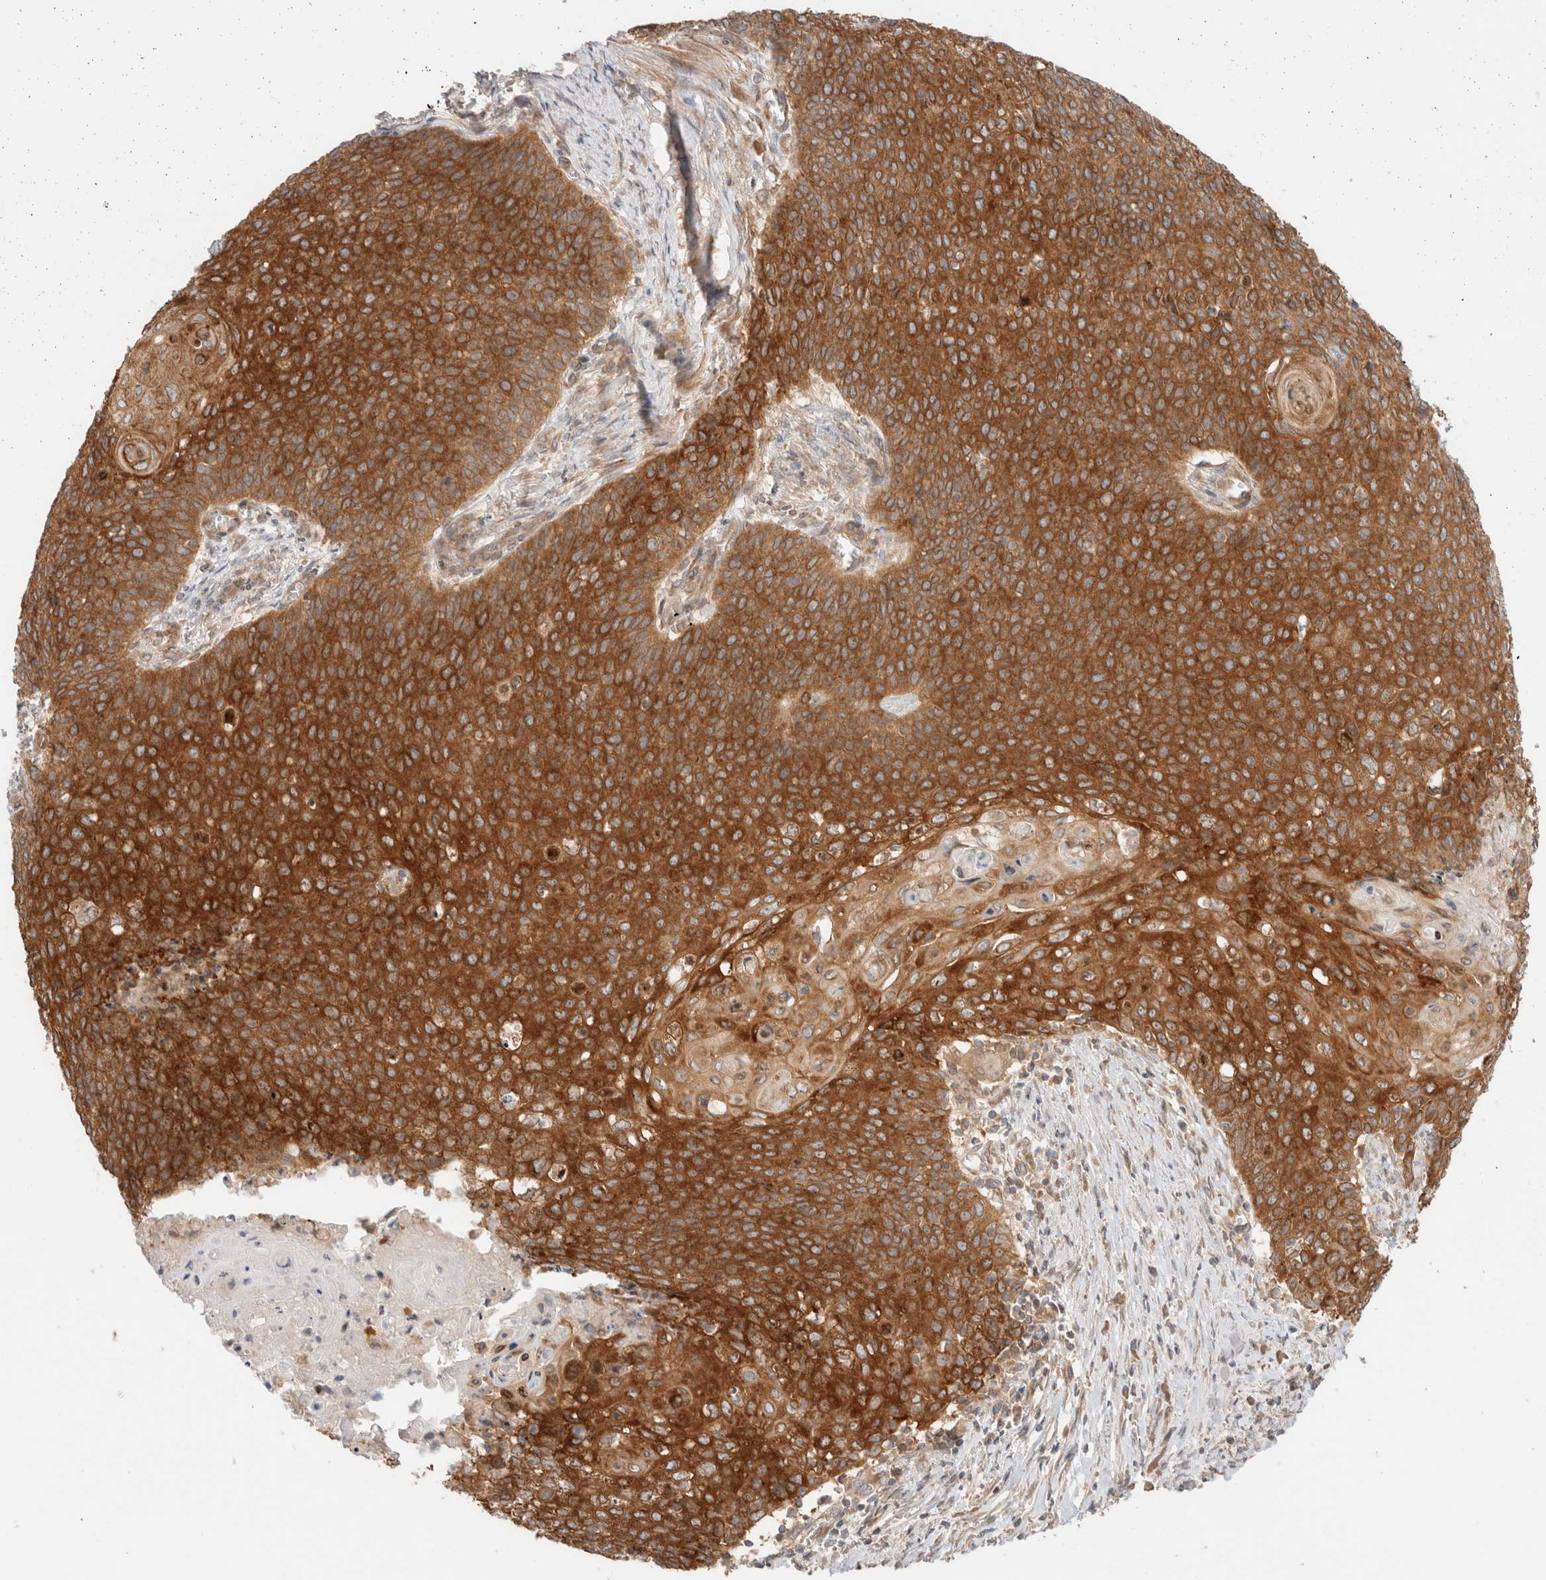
{"staining": {"intensity": "strong", "quantity": ">75%", "location": "cytoplasmic/membranous"}, "tissue": "cervical cancer", "cell_type": "Tumor cells", "image_type": "cancer", "snomed": [{"axis": "morphology", "description": "Squamous cell carcinoma, NOS"}, {"axis": "topography", "description": "Cervix"}], "caption": "Squamous cell carcinoma (cervical) stained for a protein exhibits strong cytoplasmic/membranous positivity in tumor cells.", "gene": "MARK3", "patient": {"sex": "female", "age": 39}}